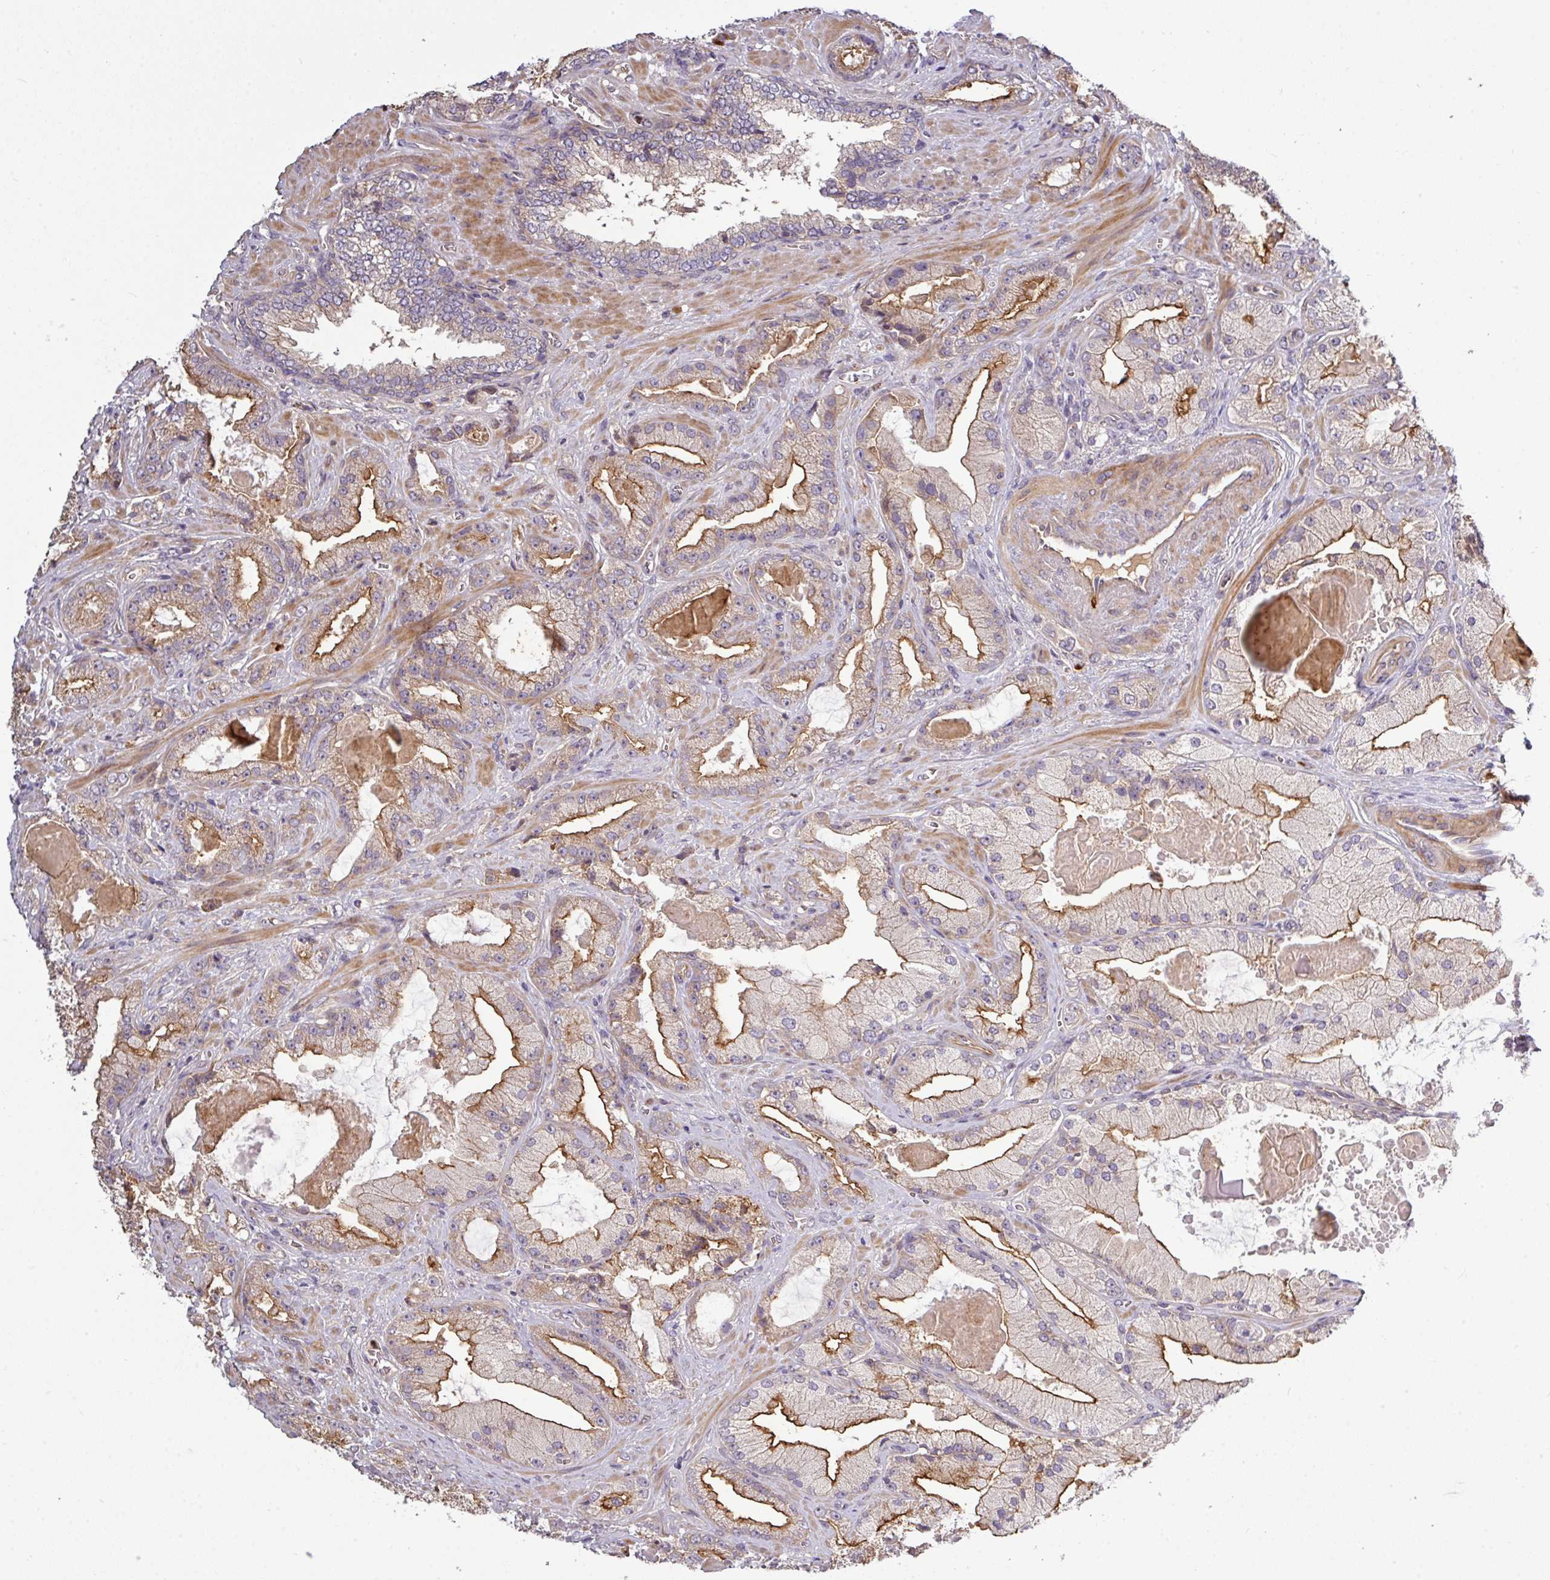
{"staining": {"intensity": "moderate", "quantity": "25%-75%", "location": "cytoplasmic/membranous"}, "tissue": "prostate cancer", "cell_type": "Tumor cells", "image_type": "cancer", "snomed": [{"axis": "morphology", "description": "Adenocarcinoma, High grade"}, {"axis": "topography", "description": "Prostate"}], "caption": "Immunohistochemistry micrograph of prostate cancer stained for a protein (brown), which exhibits medium levels of moderate cytoplasmic/membranous positivity in about 25%-75% of tumor cells.", "gene": "PAPLN", "patient": {"sex": "male", "age": 68}}